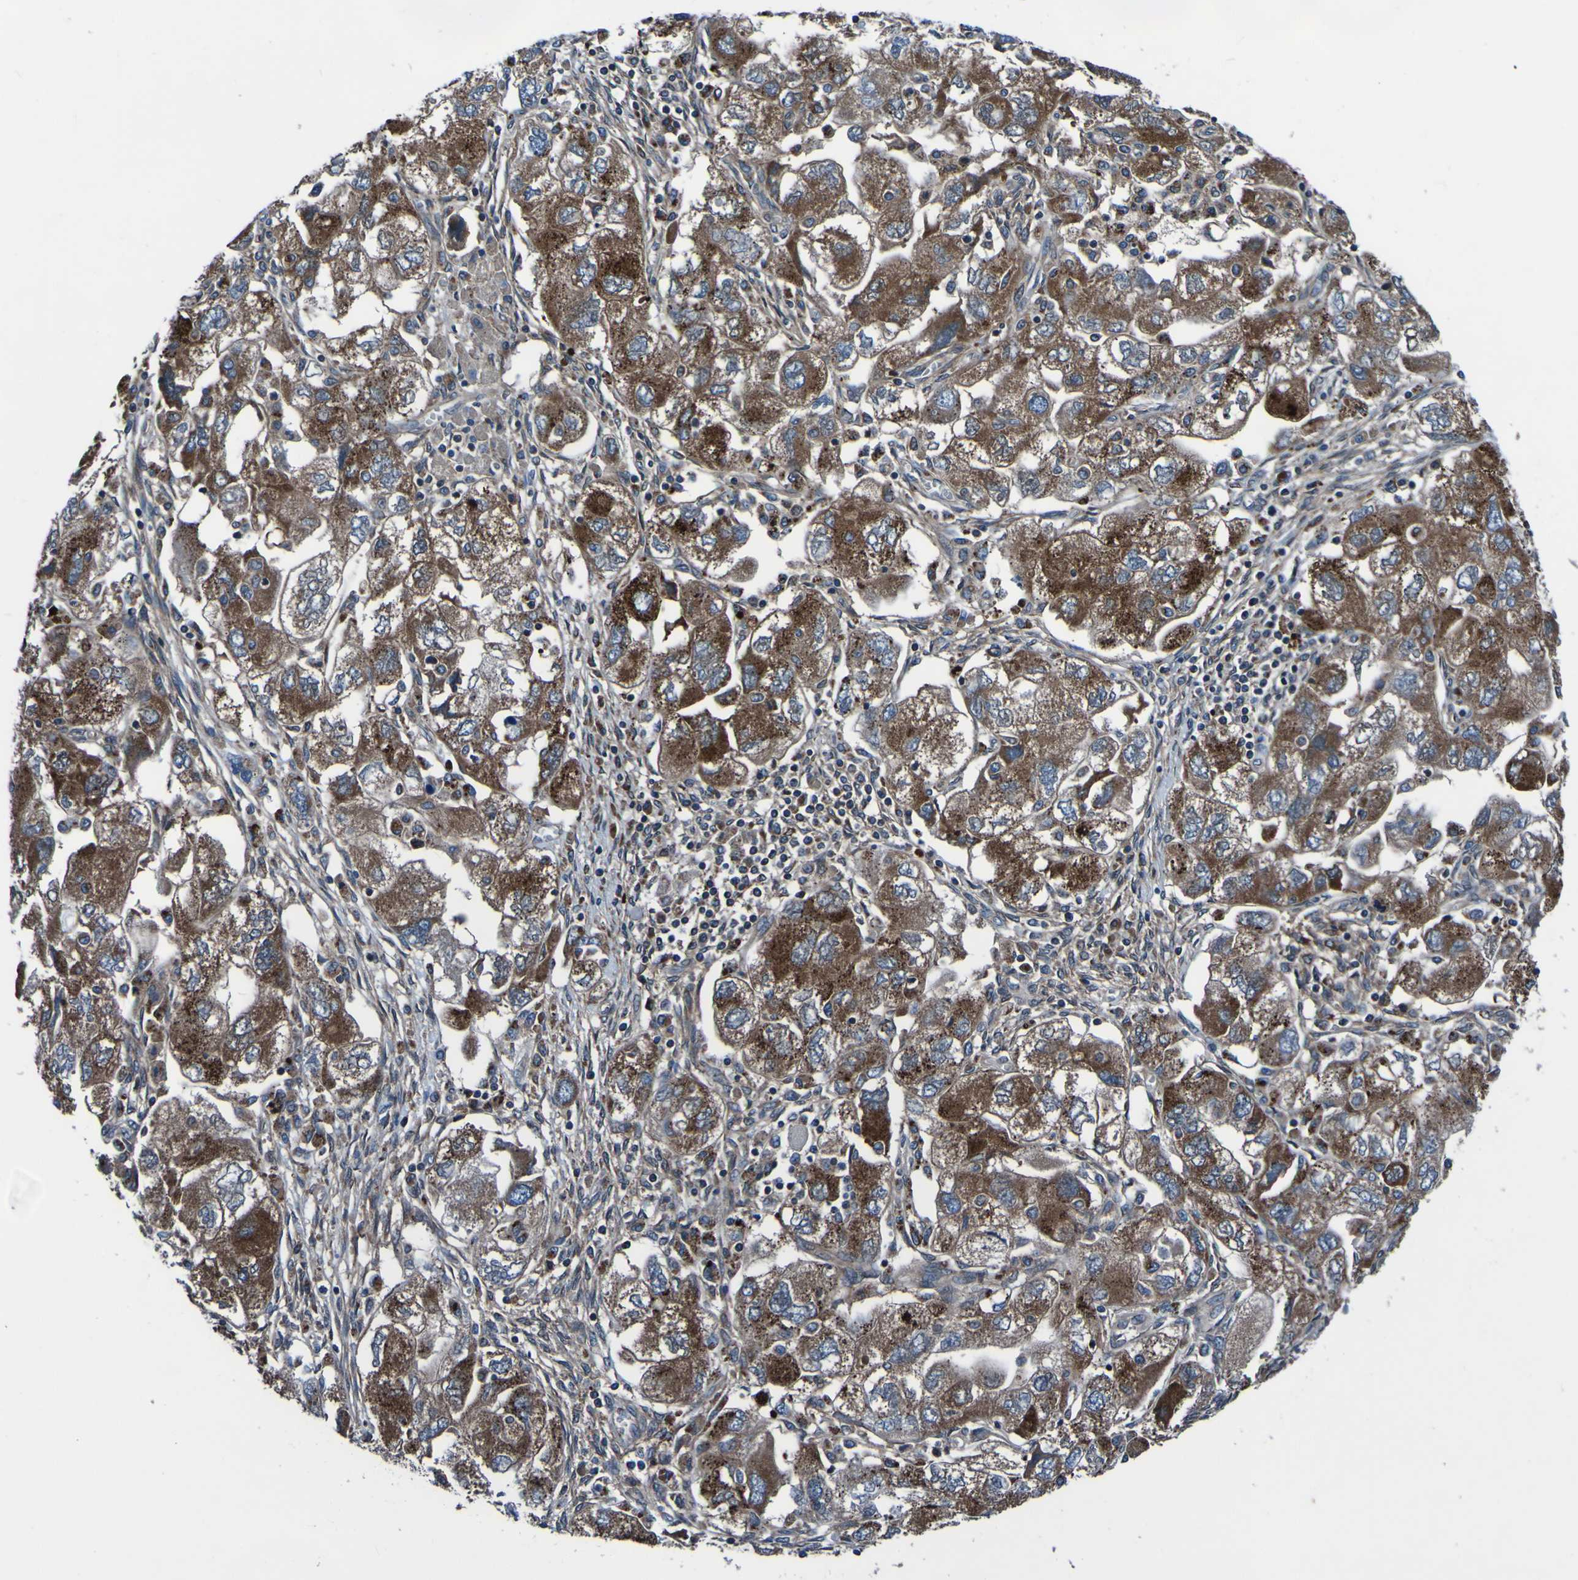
{"staining": {"intensity": "strong", "quantity": ">75%", "location": "cytoplasmic/membranous"}, "tissue": "ovarian cancer", "cell_type": "Tumor cells", "image_type": "cancer", "snomed": [{"axis": "morphology", "description": "Carcinoma, NOS"}, {"axis": "morphology", "description": "Cystadenocarcinoma, serous, NOS"}, {"axis": "topography", "description": "Ovary"}], "caption": "High-magnification brightfield microscopy of carcinoma (ovarian) stained with DAB (brown) and counterstained with hematoxylin (blue). tumor cells exhibit strong cytoplasmic/membranous expression is present in approximately>75% of cells. (Stains: DAB (3,3'-diaminobenzidine) in brown, nuclei in blue, Microscopy: brightfield microscopy at high magnification).", "gene": "RAB5B", "patient": {"sex": "female", "age": 69}}